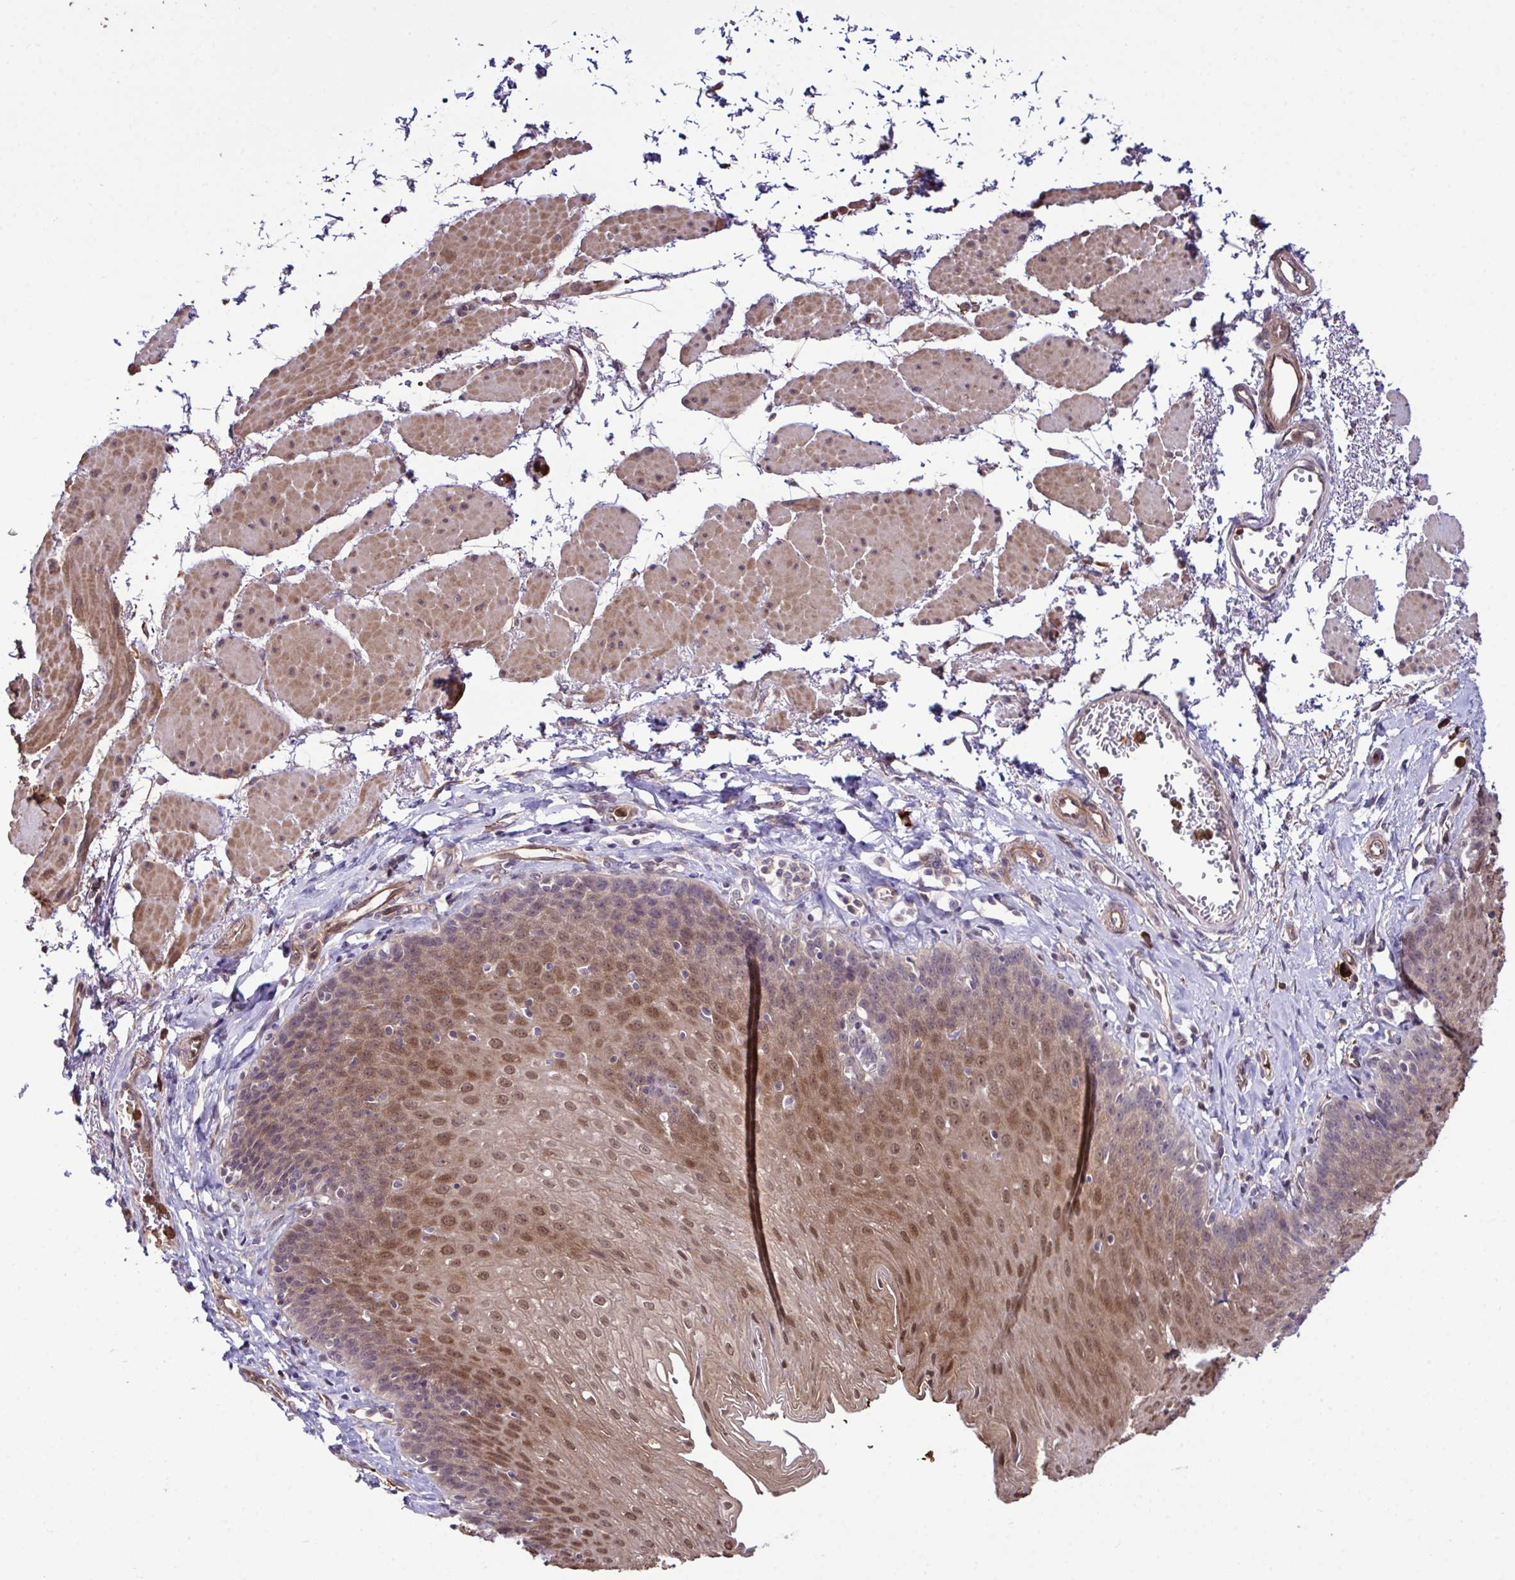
{"staining": {"intensity": "moderate", "quantity": ">75%", "location": "cytoplasmic/membranous,nuclear"}, "tissue": "esophagus", "cell_type": "Squamous epithelial cells", "image_type": "normal", "snomed": [{"axis": "morphology", "description": "Normal tissue, NOS"}, {"axis": "topography", "description": "Esophagus"}], "caption": "A micrograph of esophagus stained for a protein reveals moderate cytoplasmic/membranous,nuclear brown staining in squamous epithelial cells. (Brightfield microscopy of DAB IHC at high magnification).", "gene": "CMPK1", "patient": {"sex": "female", "age": 81}}